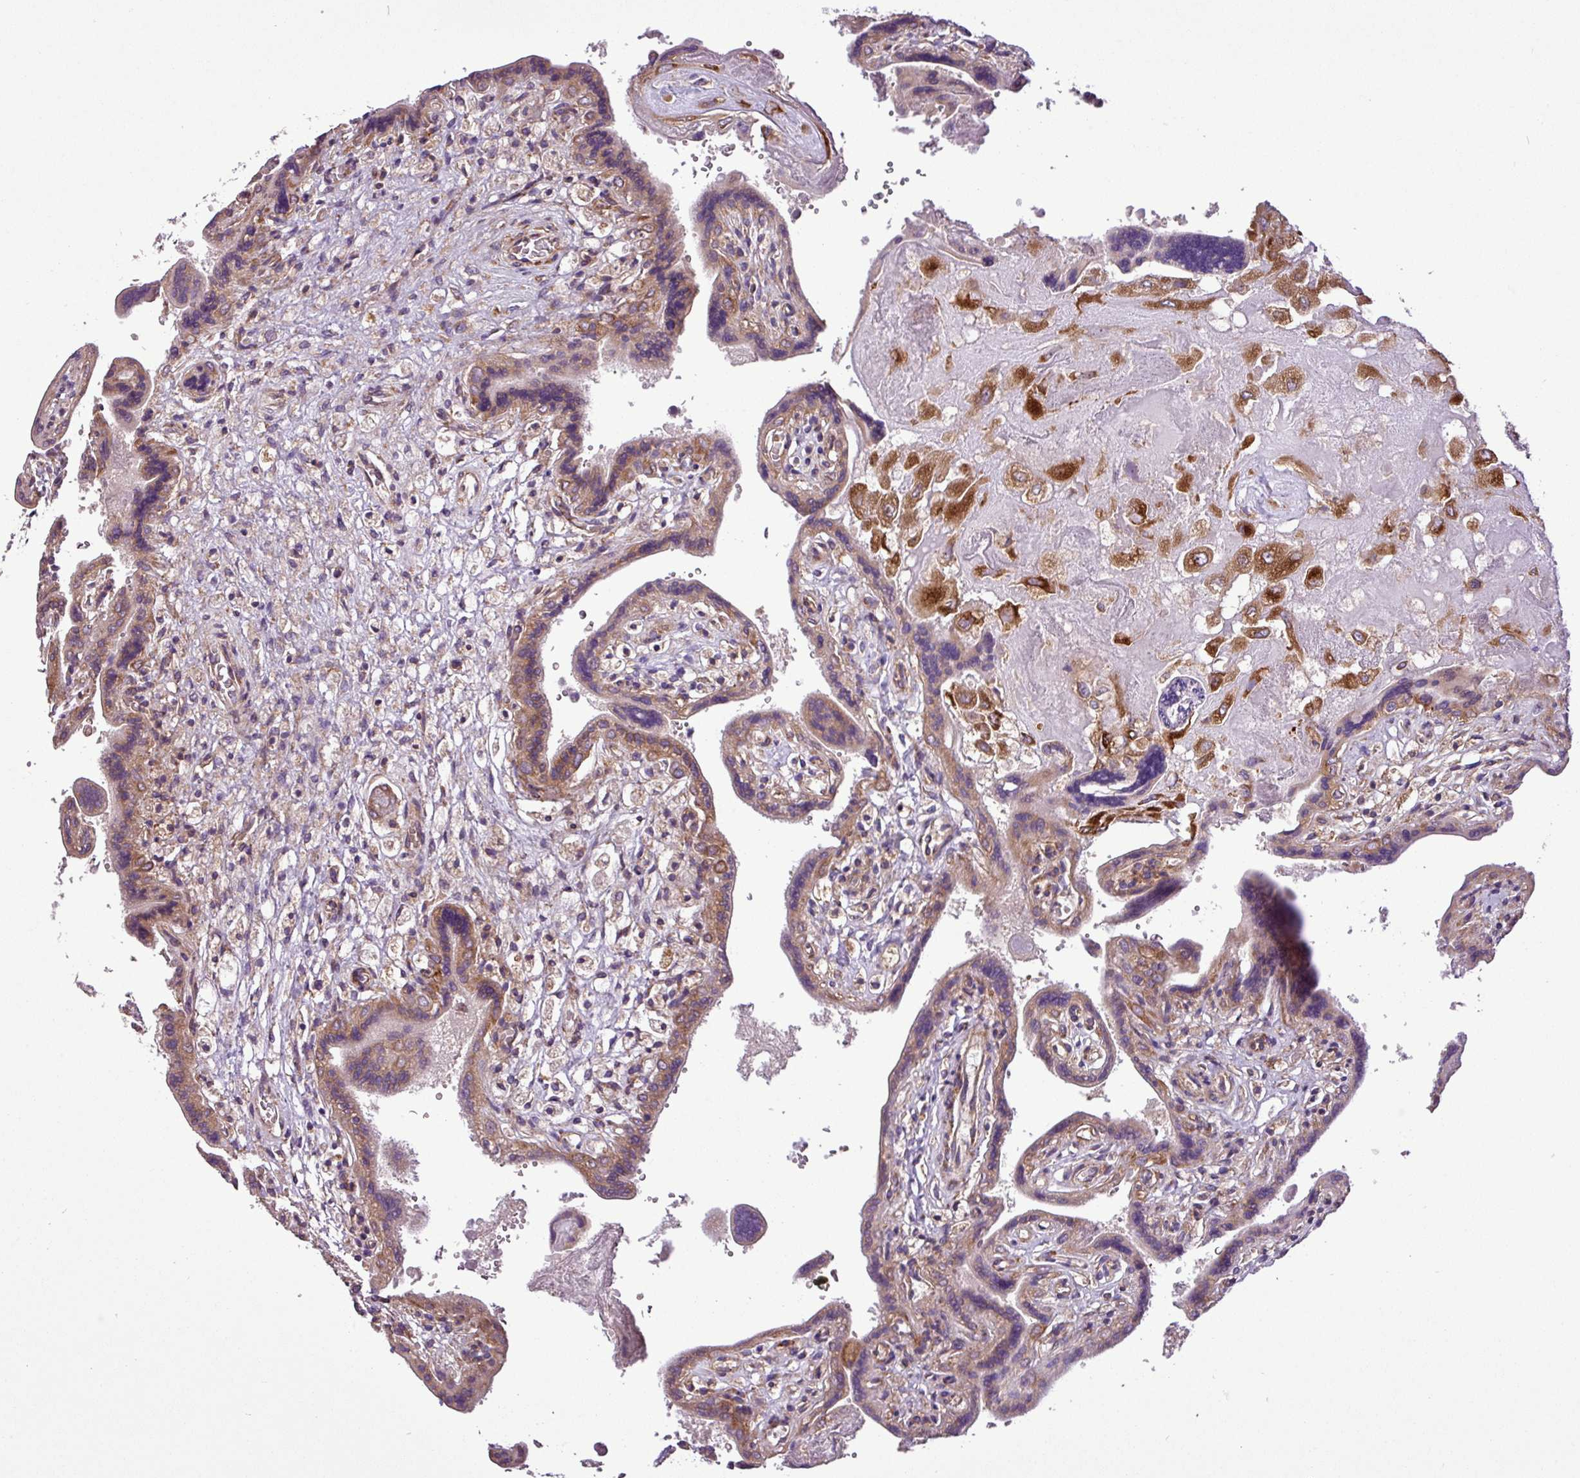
{"staining": {"intensity": "strong", "quantity": ">75%", "location": "cytoplasmic/membranous"}, "tissue": "placenta", "cell_type": "Decidual cells", "image_type": "normal", "snomed": [{"axis": "morphology", "description": "Normal tissue, NOS"}, {"axis": "topography", "description": "Placenta"}], "caption": "A high-resolution histopathology image shows IHC staining of unremarkable placenta, which displays strong cytoplasmic/membranous expression in about >75% of decidual cells. The staining is performed using DAB (3,3'-diaminobenzidine) brown chromogen to label protein expression. The nuclei are counter-stained blue using hematoxylin.", "gene": "RPL13", "patient": {"sex": "female", "age": 37}}